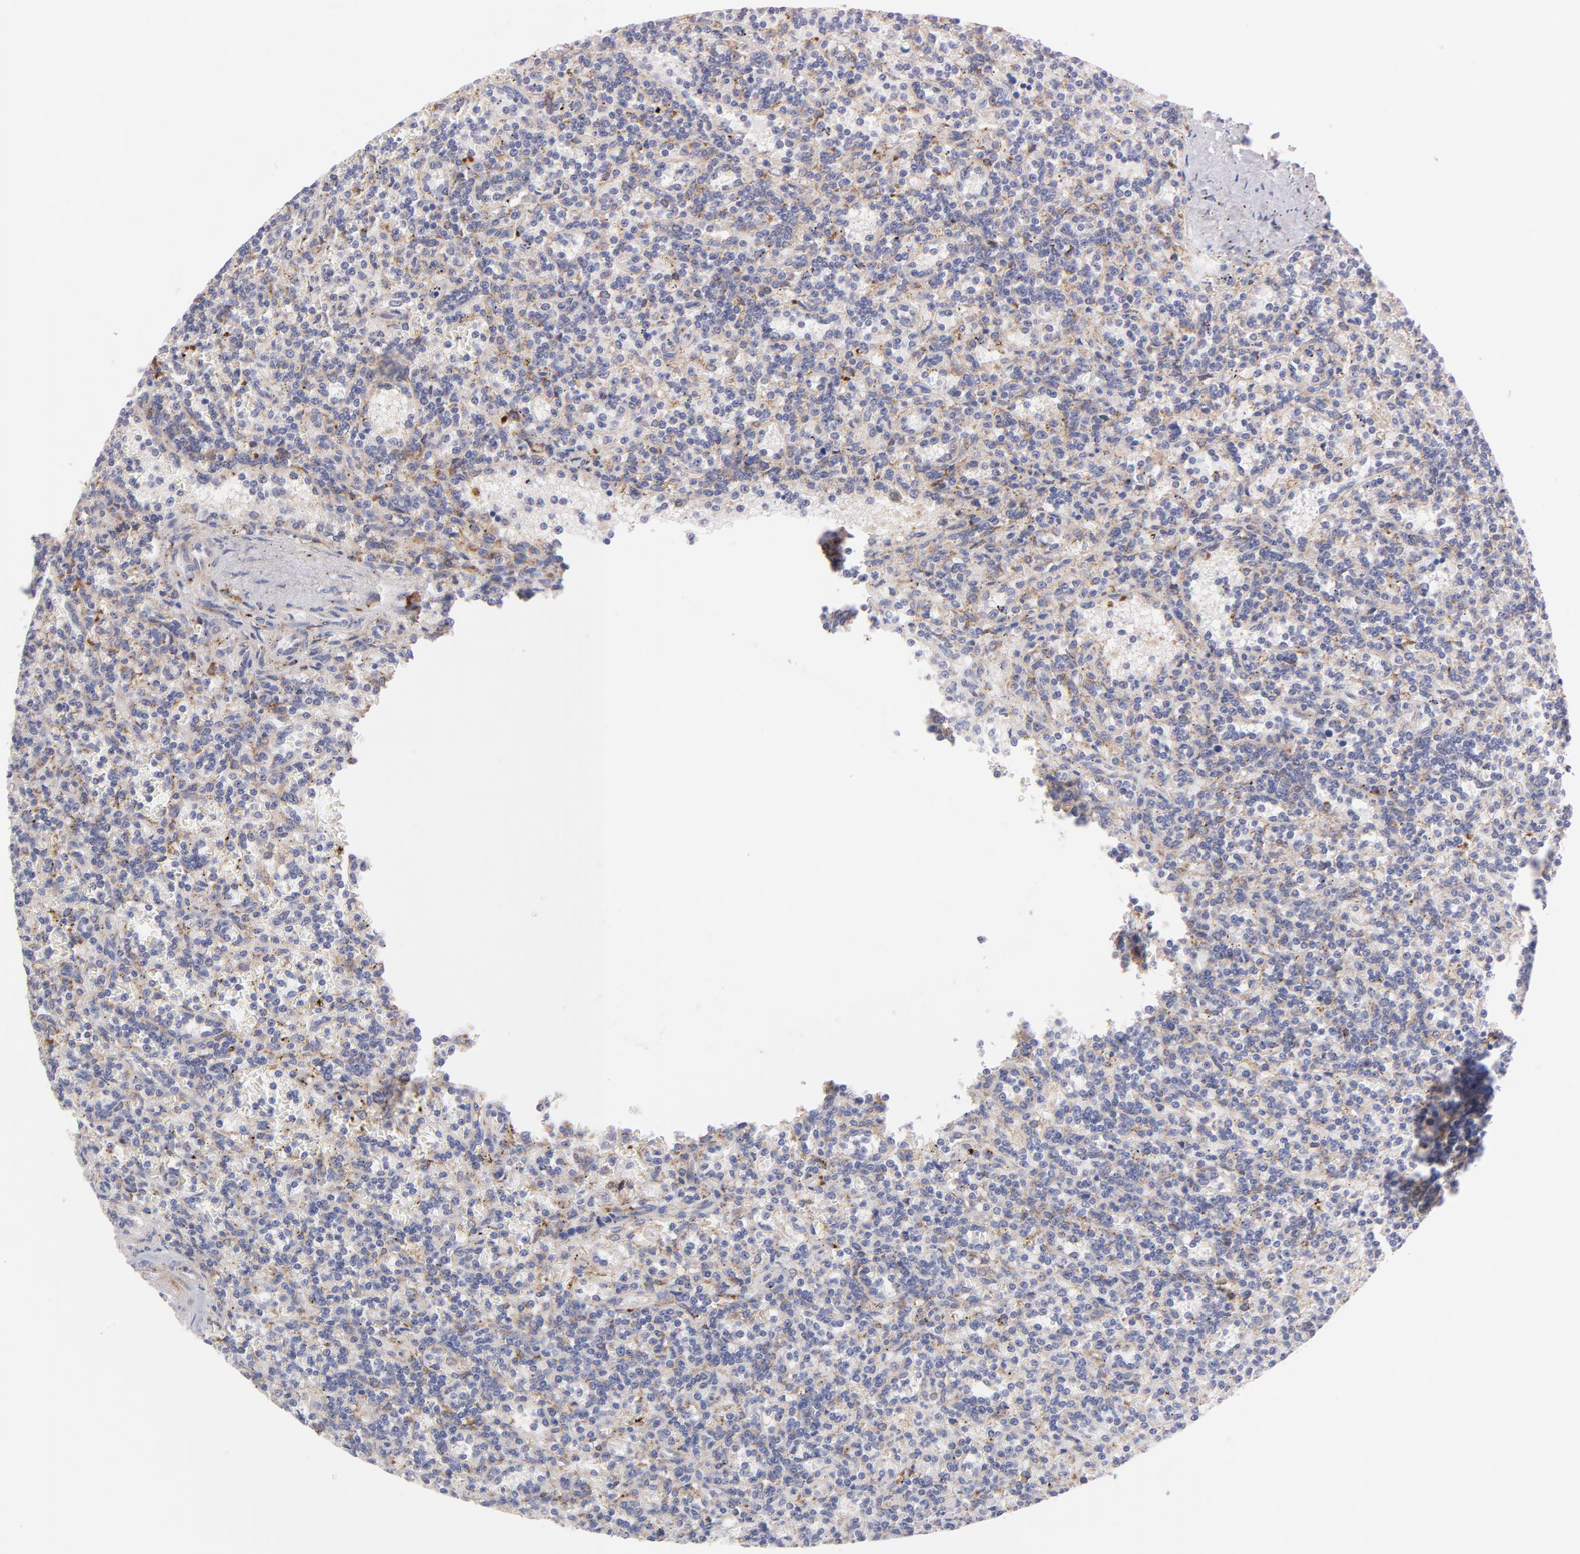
{"staining": {"intensity": "negative", "quantity": "none", "location": "none"}, "tissue": "lymphoma", "cell_type": "Tumor cells", "image_type": "cancer", "snomed": [{"axis": "morphology", "description": "Malignant lymphoma, non-Hodgkin's type, Low grade"}, {"axis": "topography", "description": "Spleen"}], "caption": "Immunohistochemistry image of human low-grade malignant lymphoma, non-Hodgkin's type stained for a protein (brown), which exhibits no positivity in tumor cells.", "gene": "RAPGEF3", "patient": {"sex": "male", "age": 73}}